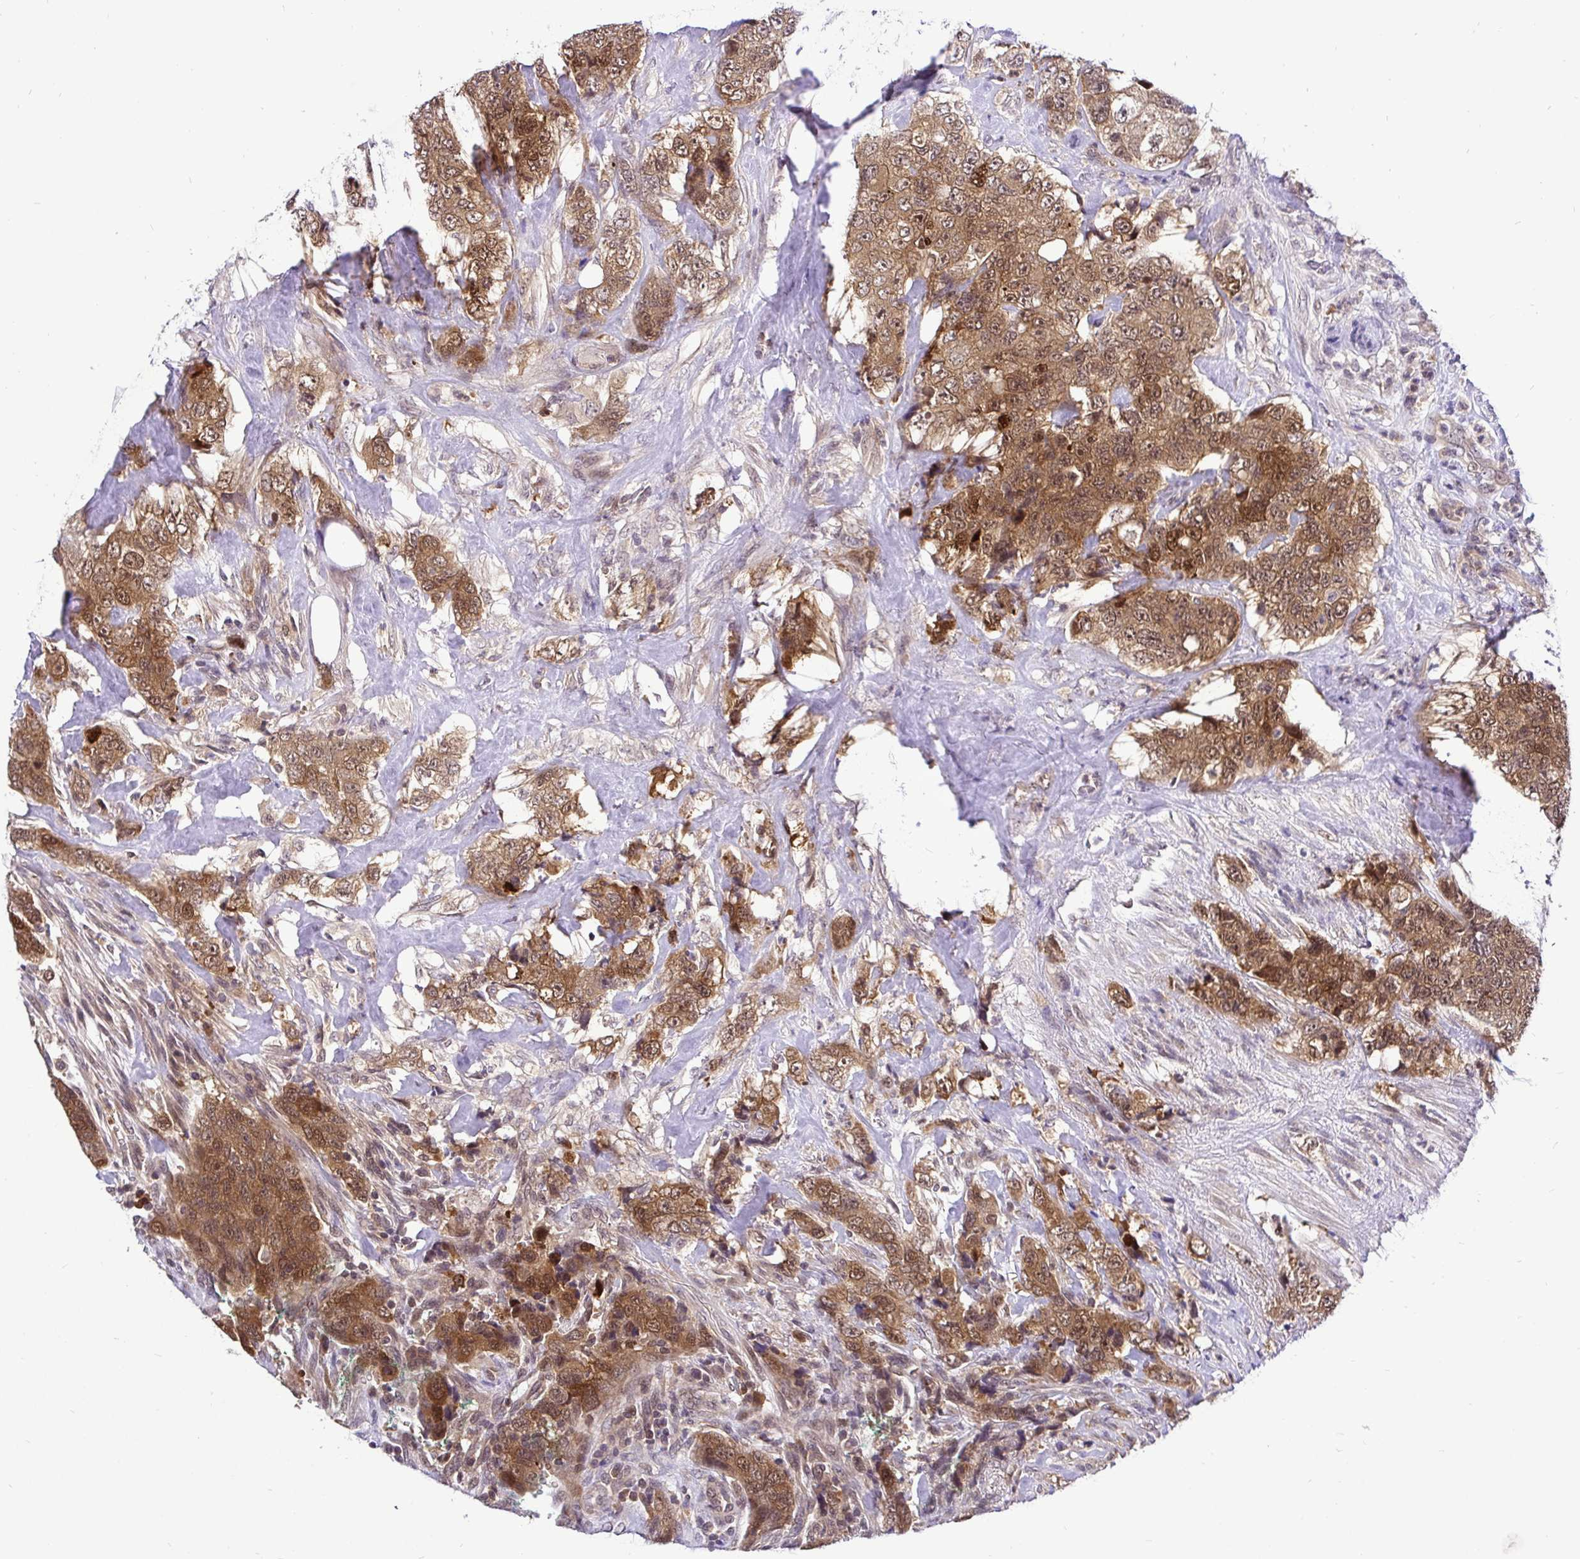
{"staining": {"intensity": "moderate", "quantity": ">75%", "location": "cytoplasmic/membranous,nuclear"}, "tissue": "urothelial cancer", "cell_type": "Tumor cells", "image_type": "cancer", "snomed": [{"axis": "morphology", "description": "Urothelial carcinoma, High grade"}, {"axis": "topography", "description": "Urinary bladder"}], "caption": "This image displays immunohistochemistry staining of urothelial cancer, with medium moderate cytoplasmic/membranous and nuclear staining in about >75% of tumor cells.", "gene": "UBE2M", "patient": {"sex": "female", "age": 78}}